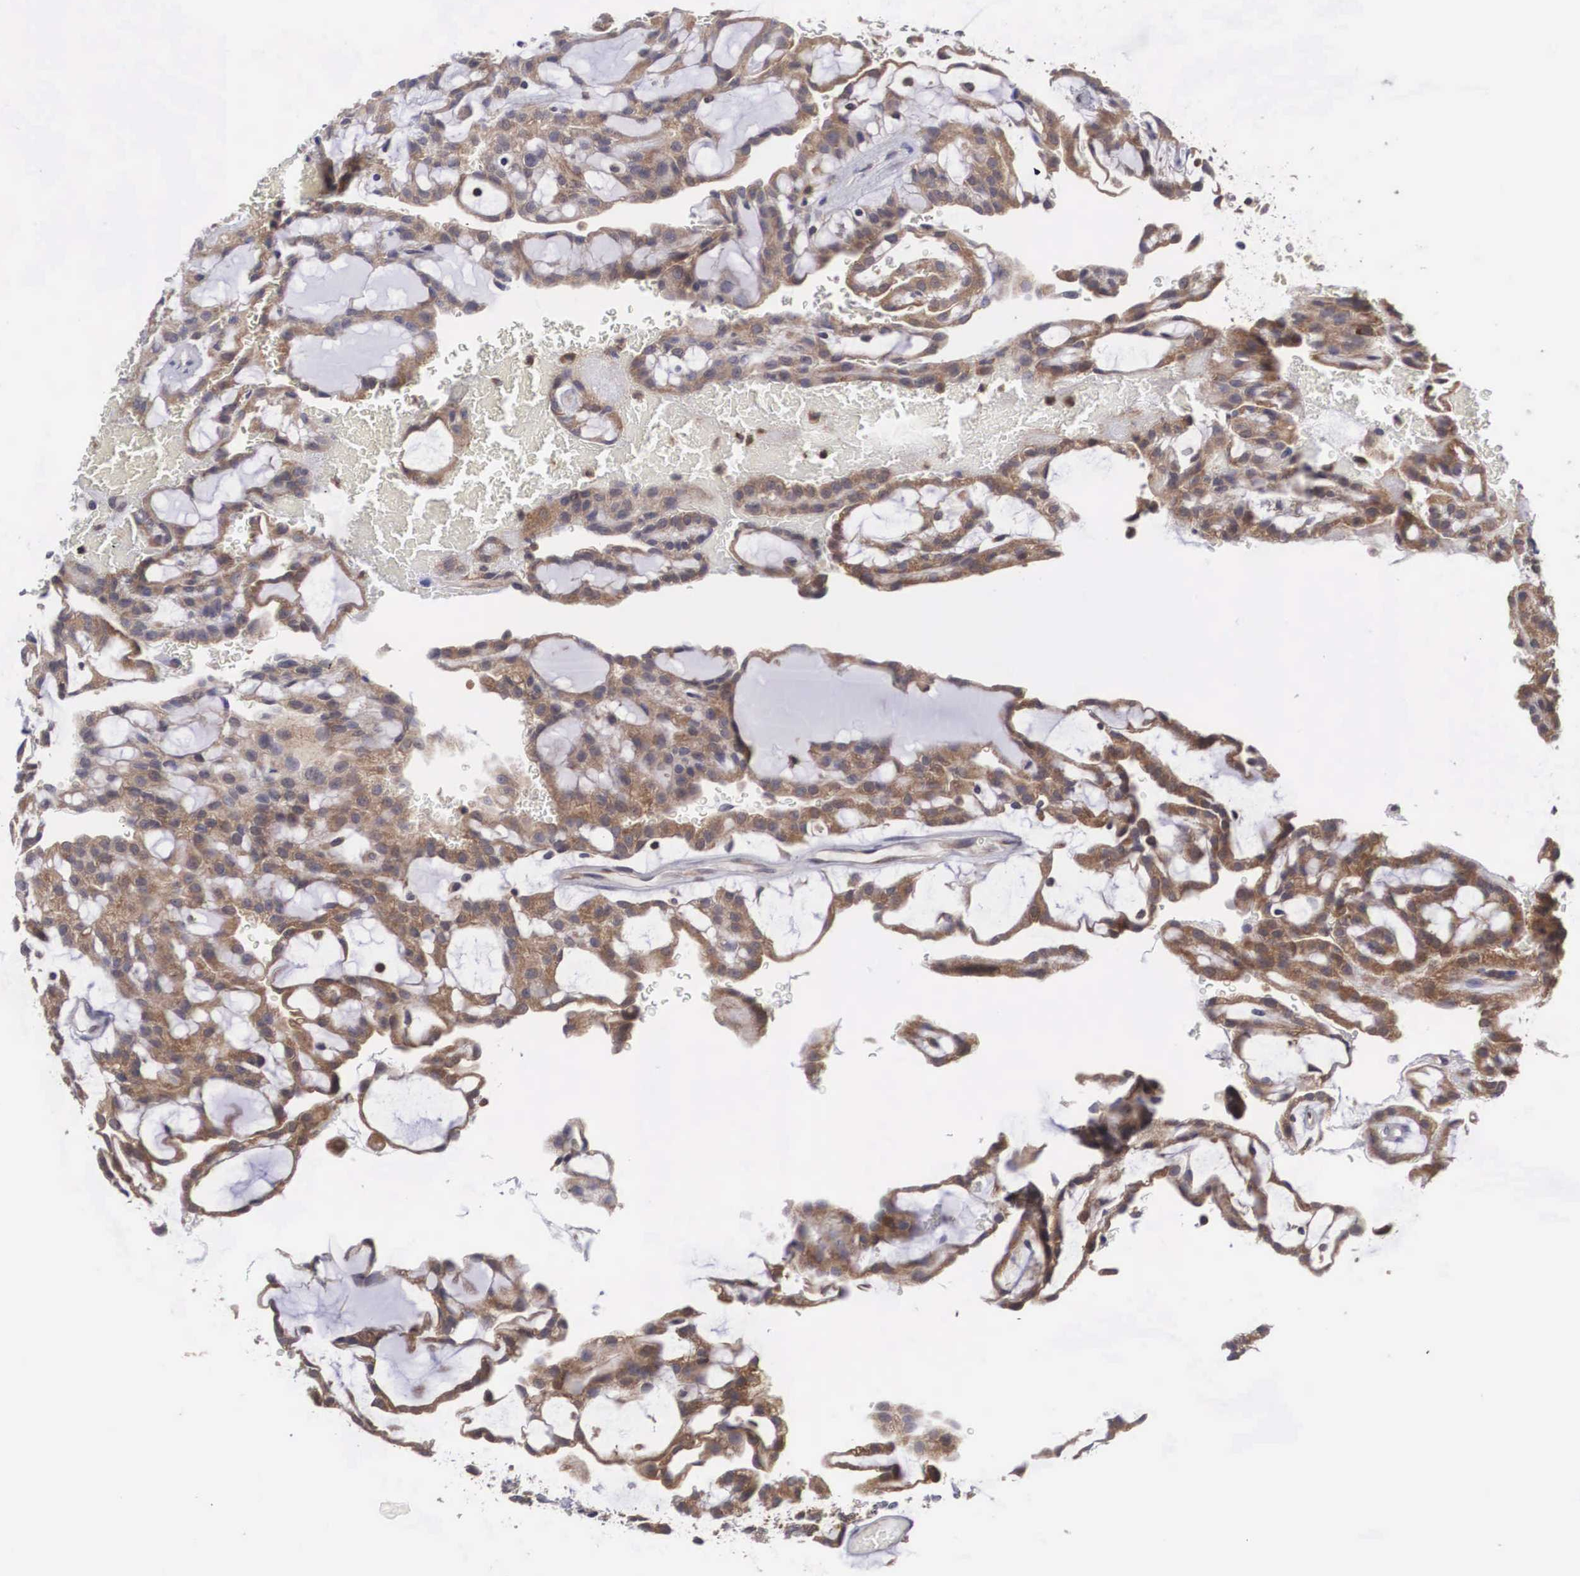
{"staining": {"intensity": "moderate", "quantity": ">75%", "location": "cytoplasmic/membranous,nuclear"}, "tissue": "renal cancer", "cell_type": "Tumor cells", "image_type": "cancer", "snomed": [{"axis": "morphology", "description": "Adenocarcinoma, NOS"}, {"axis": "topography", "description": "Kidney"}], "caption": "Human renal adenocarcinoma stained for a protein (brown) displays moderate cytoplasmic/membranous and nuclear positive staining in about >75% of tumor cells.", "gene": "ADSL", "patient": {"sex": "male", "age": 63}}